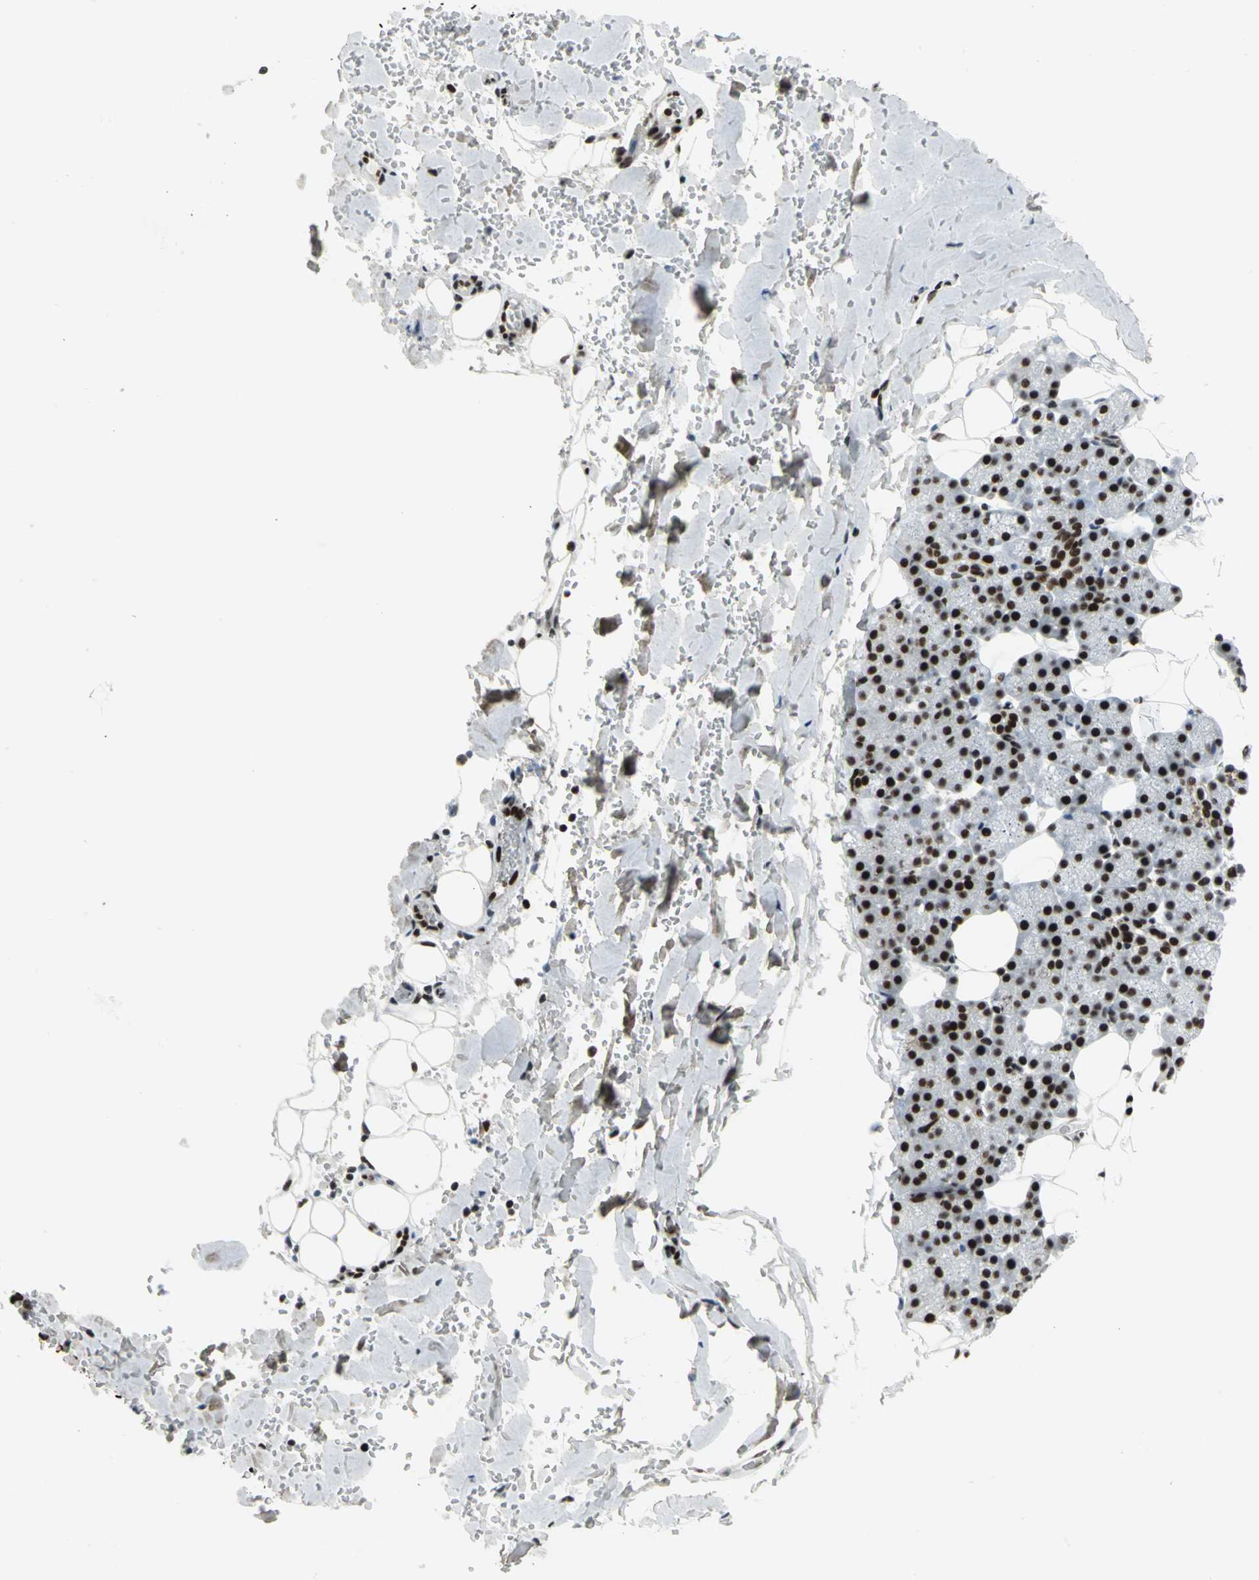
{"staining": {"intensity": "strong", "quantity": ">75%", "location": "nuclear"}, "tissue": "salivary gland", "cell_type": "Glandular cells", "image_type": "normal", "snomed": [{"axis": "morphology", "description": "Normal tissue, NOS"}, {"axis": "topography", "description": "Lymph node"}, {"axis": "topography", "description": "Salivary gland"}], "caption": "Protein expression analysis of benign salivary gland demonstrates strong nuclear expression in about >75% of glandular cells.", "gene": "SMARCA4", "patient": {"sex": "male", "age": 8}}